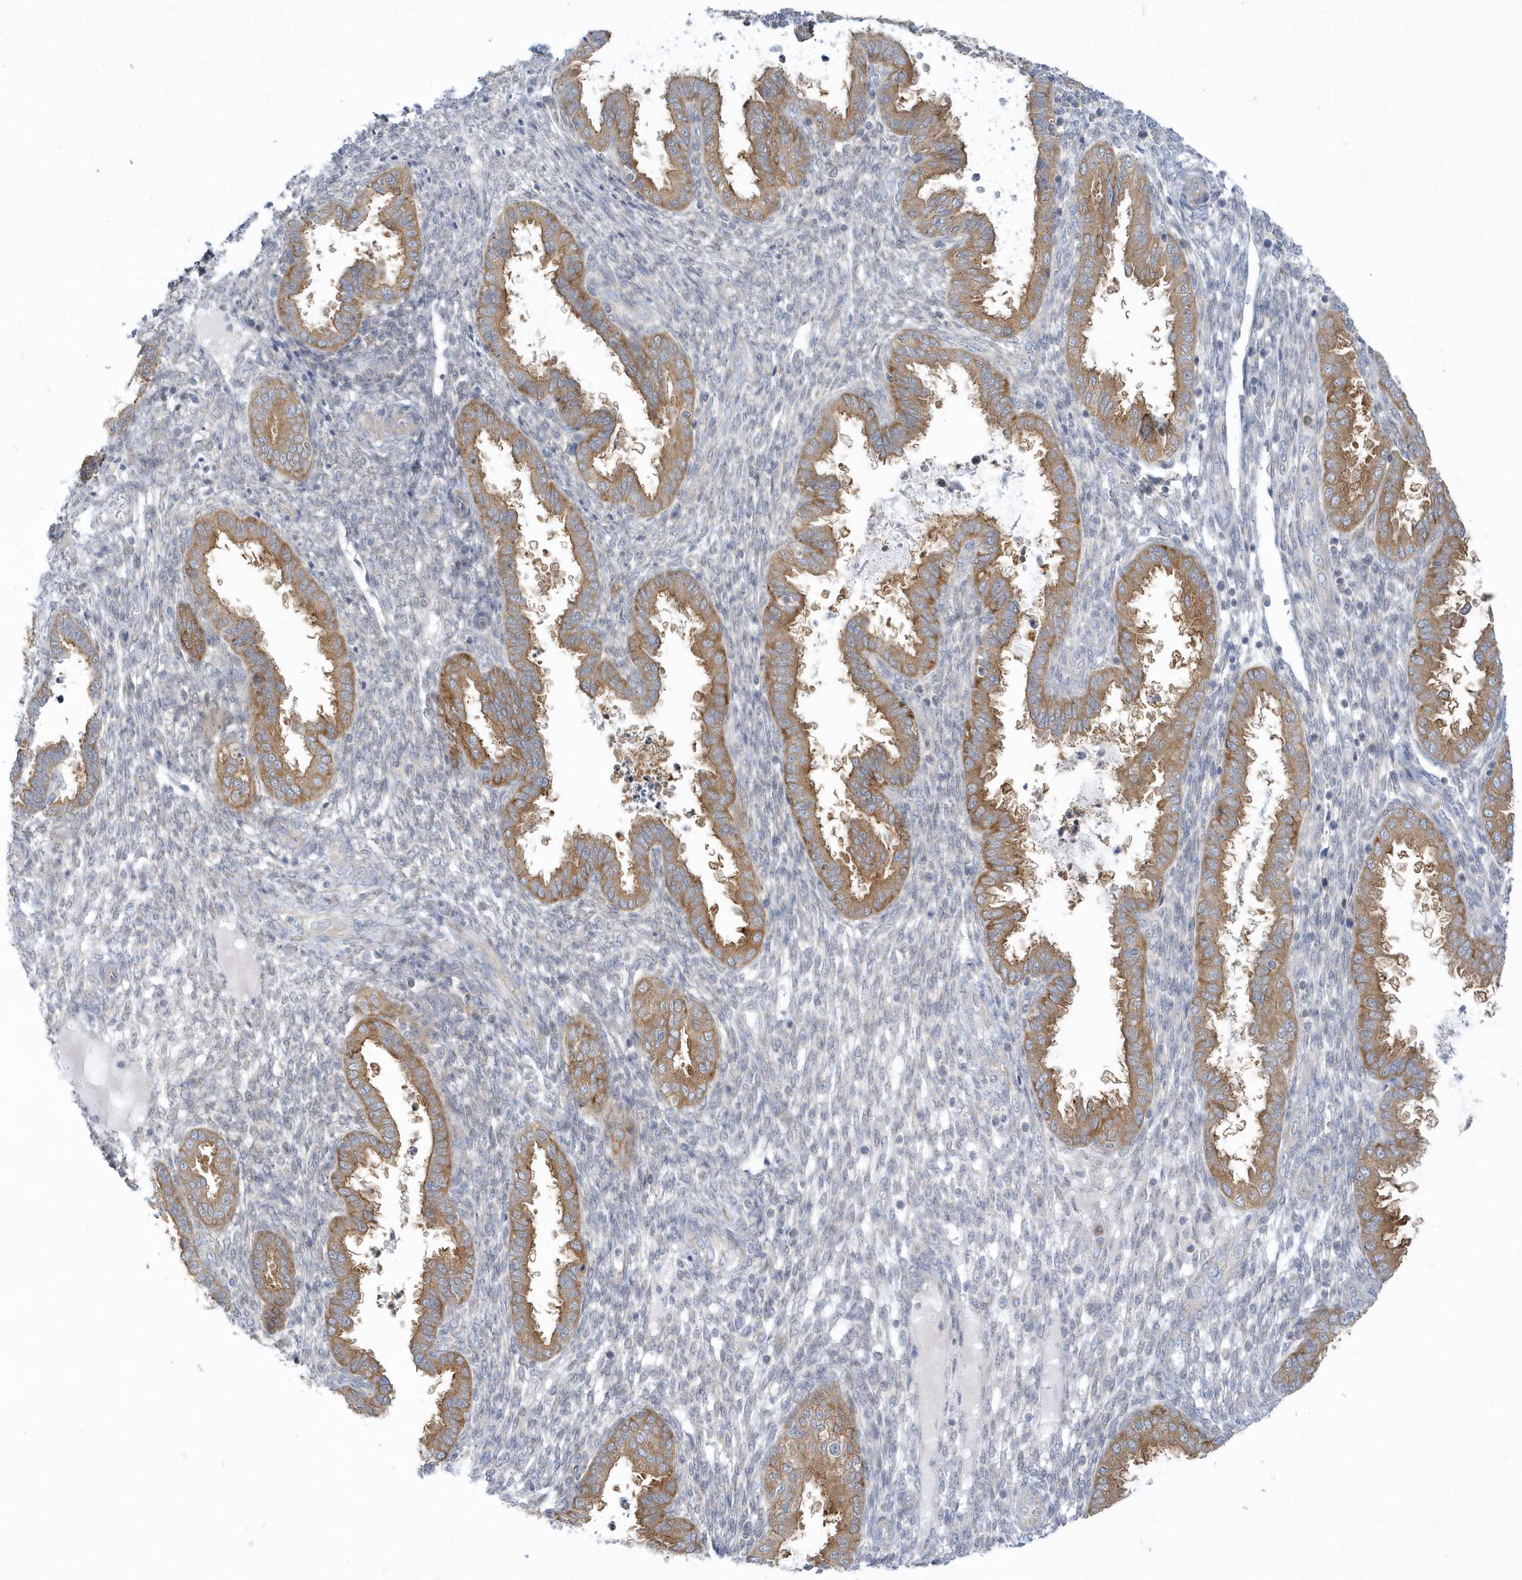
{"staining": {"intensity": "negative", "quantity": "none", "location": "none"}, "tissue": "endometrium", "cell_type": "Cells in endometrial stroma", "image_type": "normal", "snomed": [{"axis": "morphology", "description": "Normal tissue, NOS"}, {"axis": "topography", "description": "Endometrium"}], "caption": "Histopathology image shows no significant protein positivity in cells in endometrial stroma of normal endometrium.", "gene": "DNAJC18", "patient": {"sex": "female", "age": 33}}